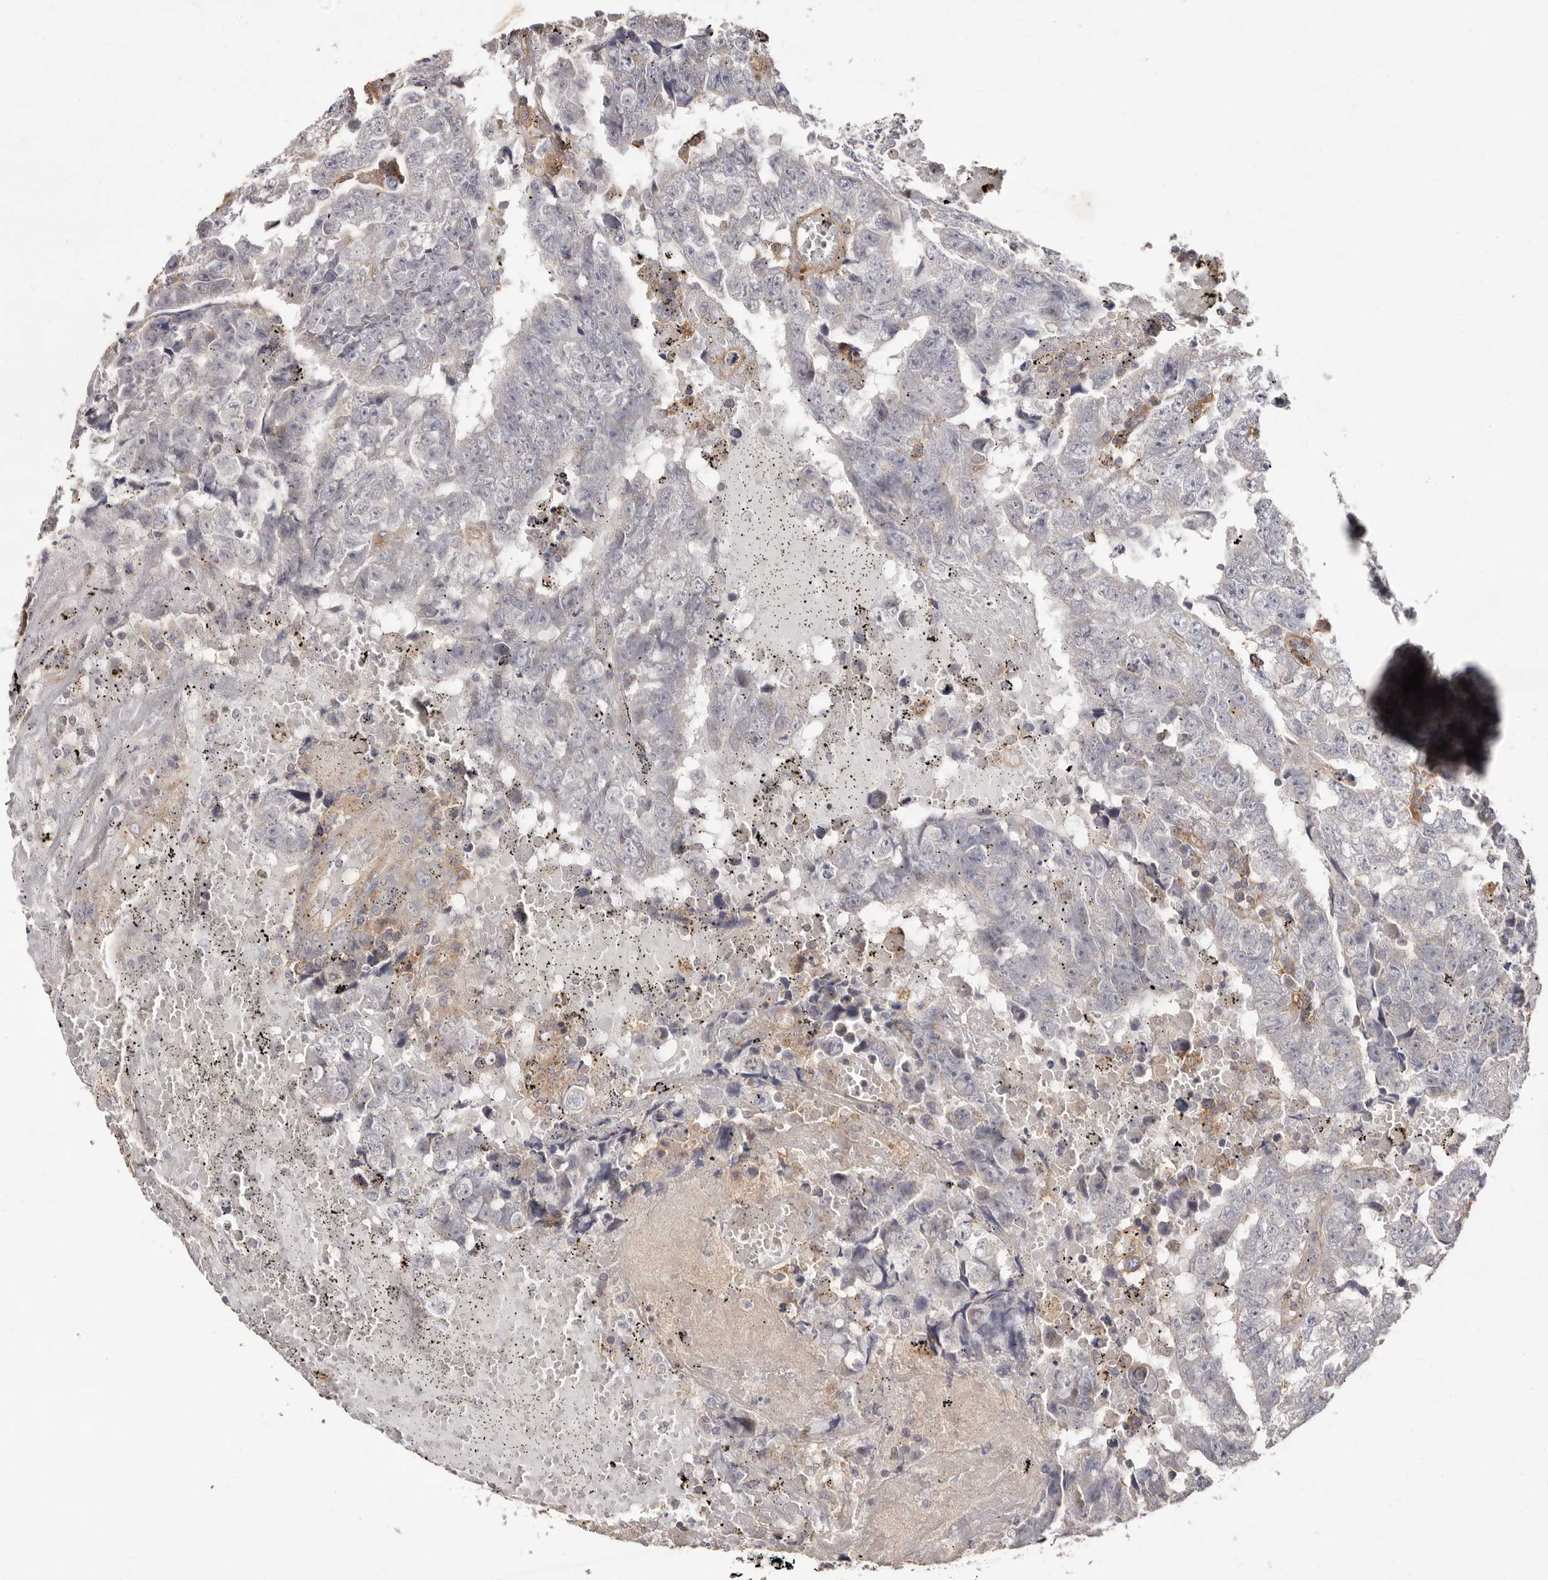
{"staining": {"intensity": "negative", "quantity": "none", "location": "none"}, "tissue": "testis cancer", "cell_type": "Tumor cells", "image_type": "cancer", "snomed": [{"axis": "morphology", "description": "Carcinoma, Embryonal, NOS"}, {"axis": "topography", "description": "Testis"}], "caption": "A high-resolution image shows immunohistochemistry staining of embryonal carcinoma (testis), which demonstrates no significant expression in tumor cells.", "gene": "MMACHC", "patient": {"sex": "male", "age": 25}}